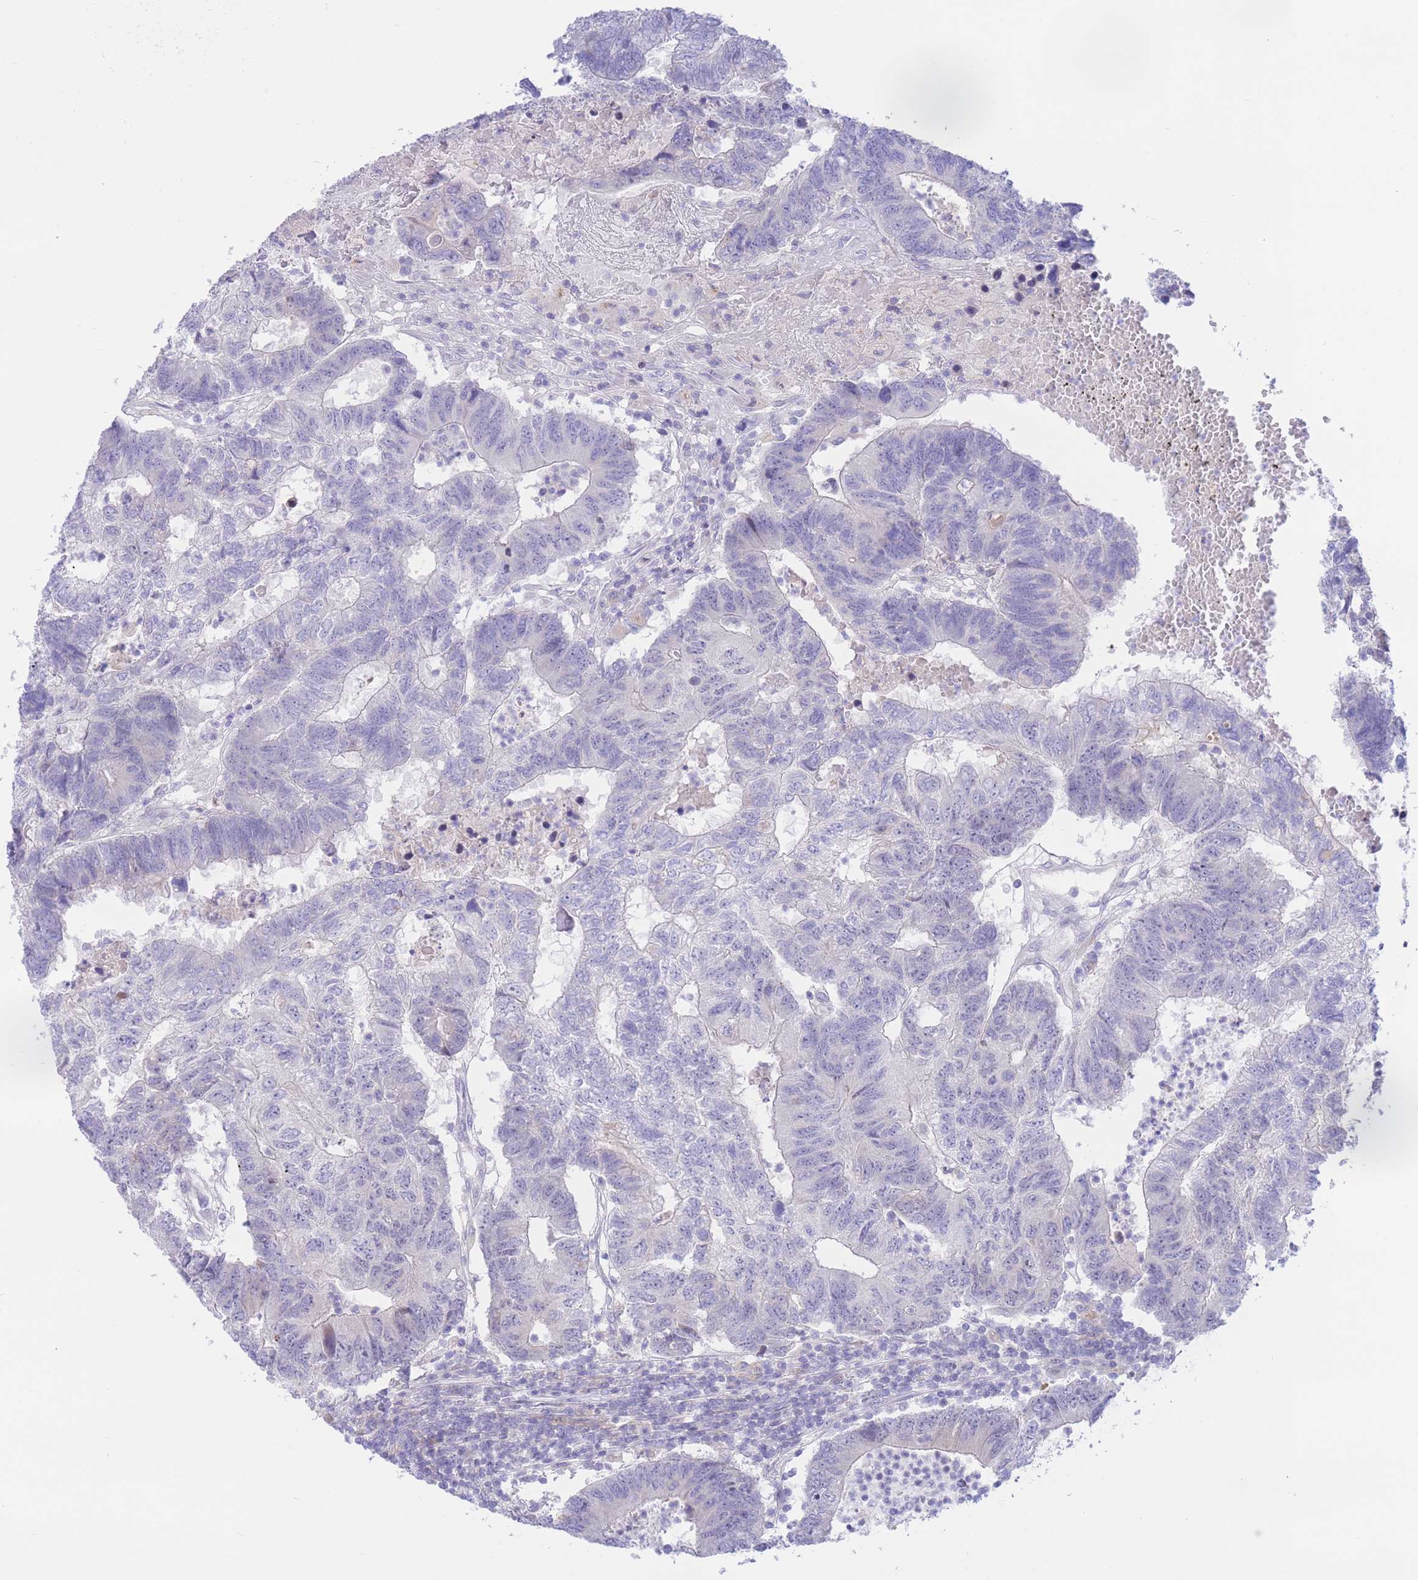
{"staining": {"intensity": "negative", "quantity": "none", "location": "none"}, "tissue": "colorectal cancer", "cell_type": "Tumor cells", "image_type": "cancer", "snomed": [{"axis": "morphology", "description": "Adenocarcinoma, NOS"}, {"axis": "topography", "description": "Colon"}], "caption": "This image is of colorectal cancer (adenocarcinoma) stained with IHC to label a protein in brown with the nuclei are counter-stained blue. There is no expression in tumor cells. (IHC, brightfield microscopy, high magnification).", "gene": "RPL39L", "patient": {"sex": "female", "age": 48}}